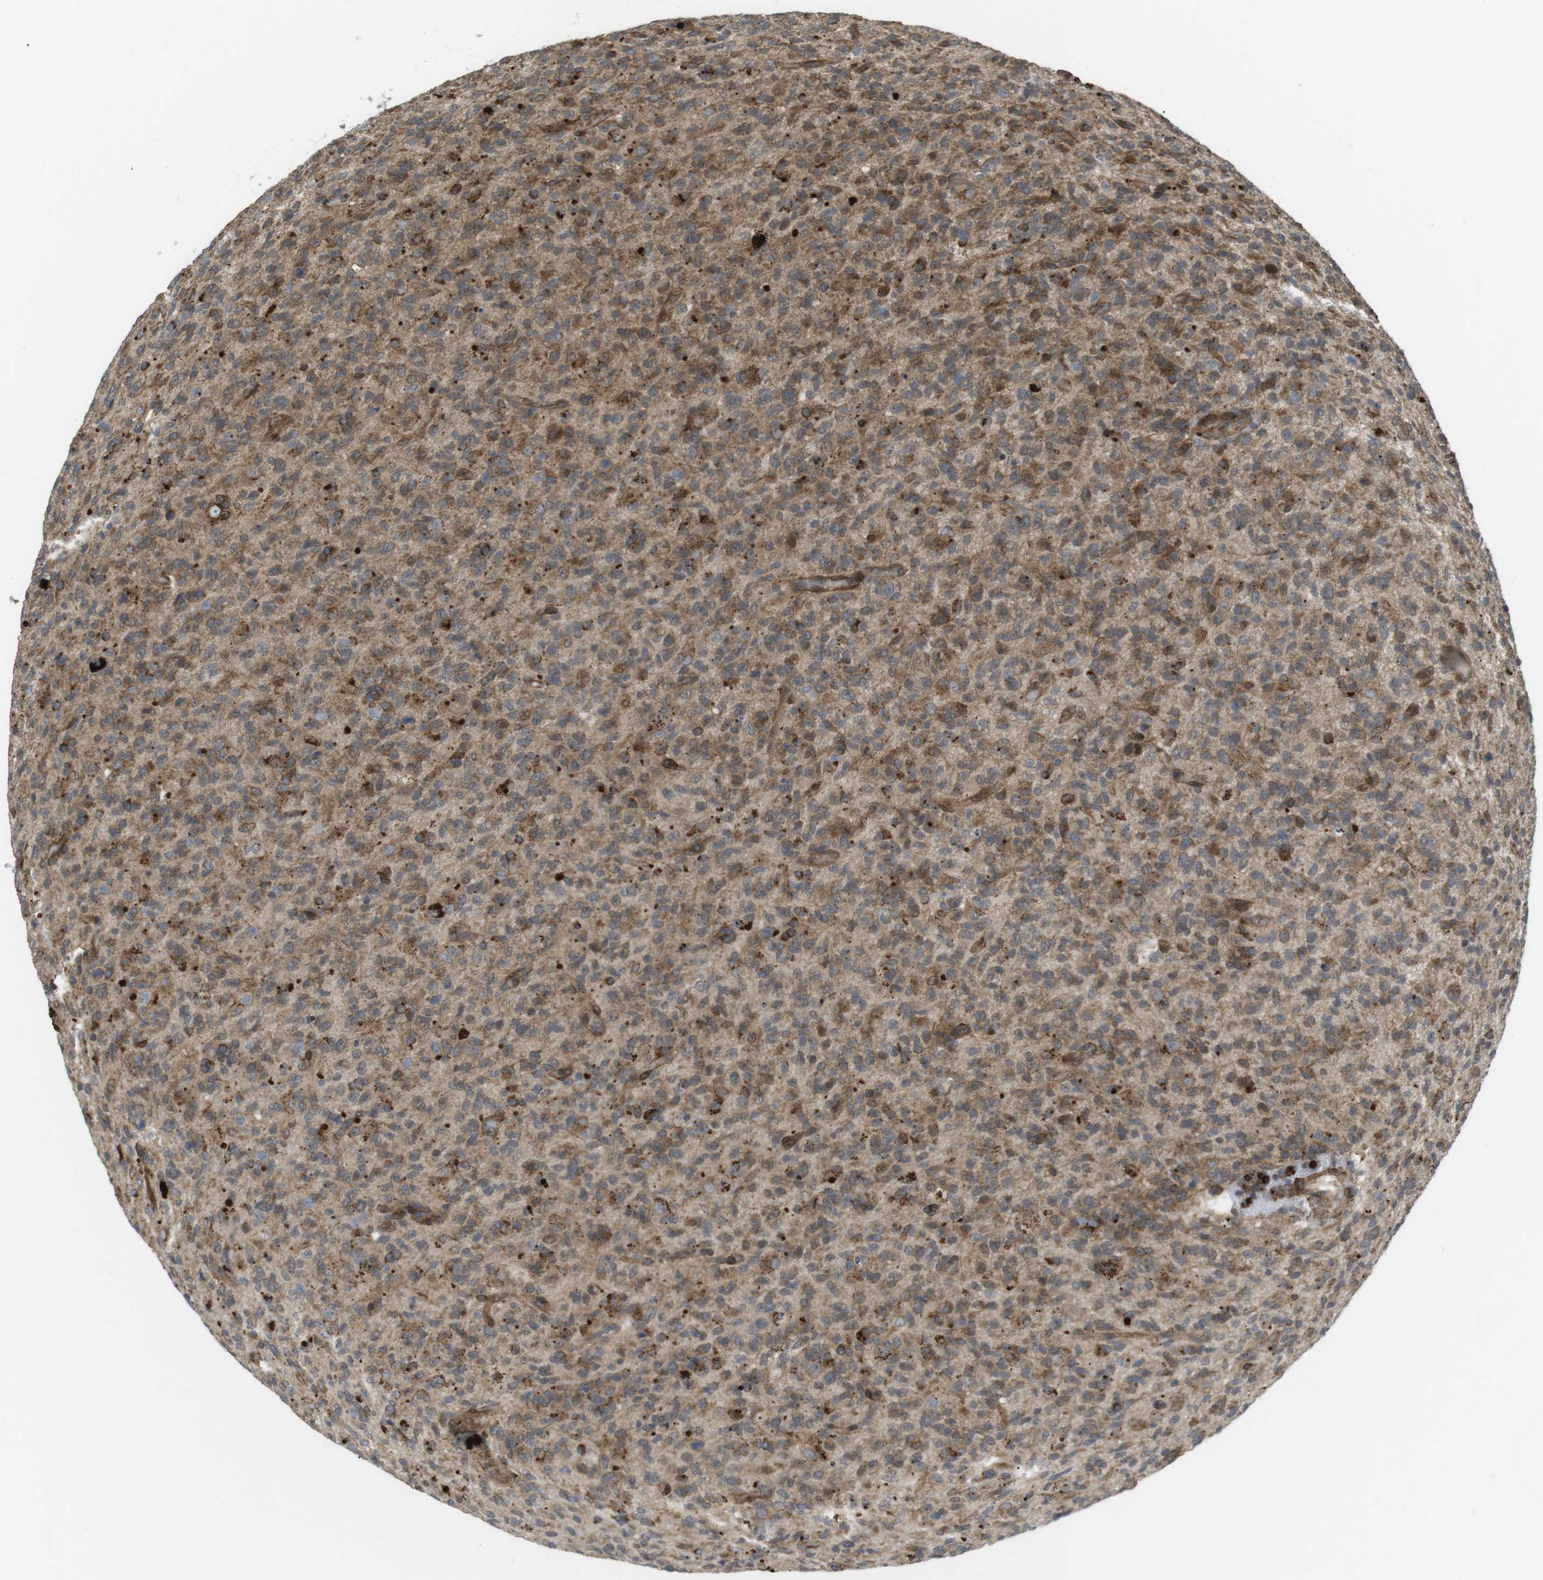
{"staining": {"intensity": "moderate", "quantity": ">75%", "location": "cytoplasmic/membranous"}, "tissue": "glioma", "cell_type": "Tumor cells", "image_type": "cancer", "snomed": [{"axis": "morphology", "description": "Glioma, malignant, High grade"}, {"axis": "topography", "description": "Brain"}], "caption": "About >75% of tumor cells in glioma demonstrate moderate cytoplasmic/membranous protein positivity as visualized by brown immunohistochemical staining.", "gene": "KANK2", "patient": {"sex": "male", "age": 71}}